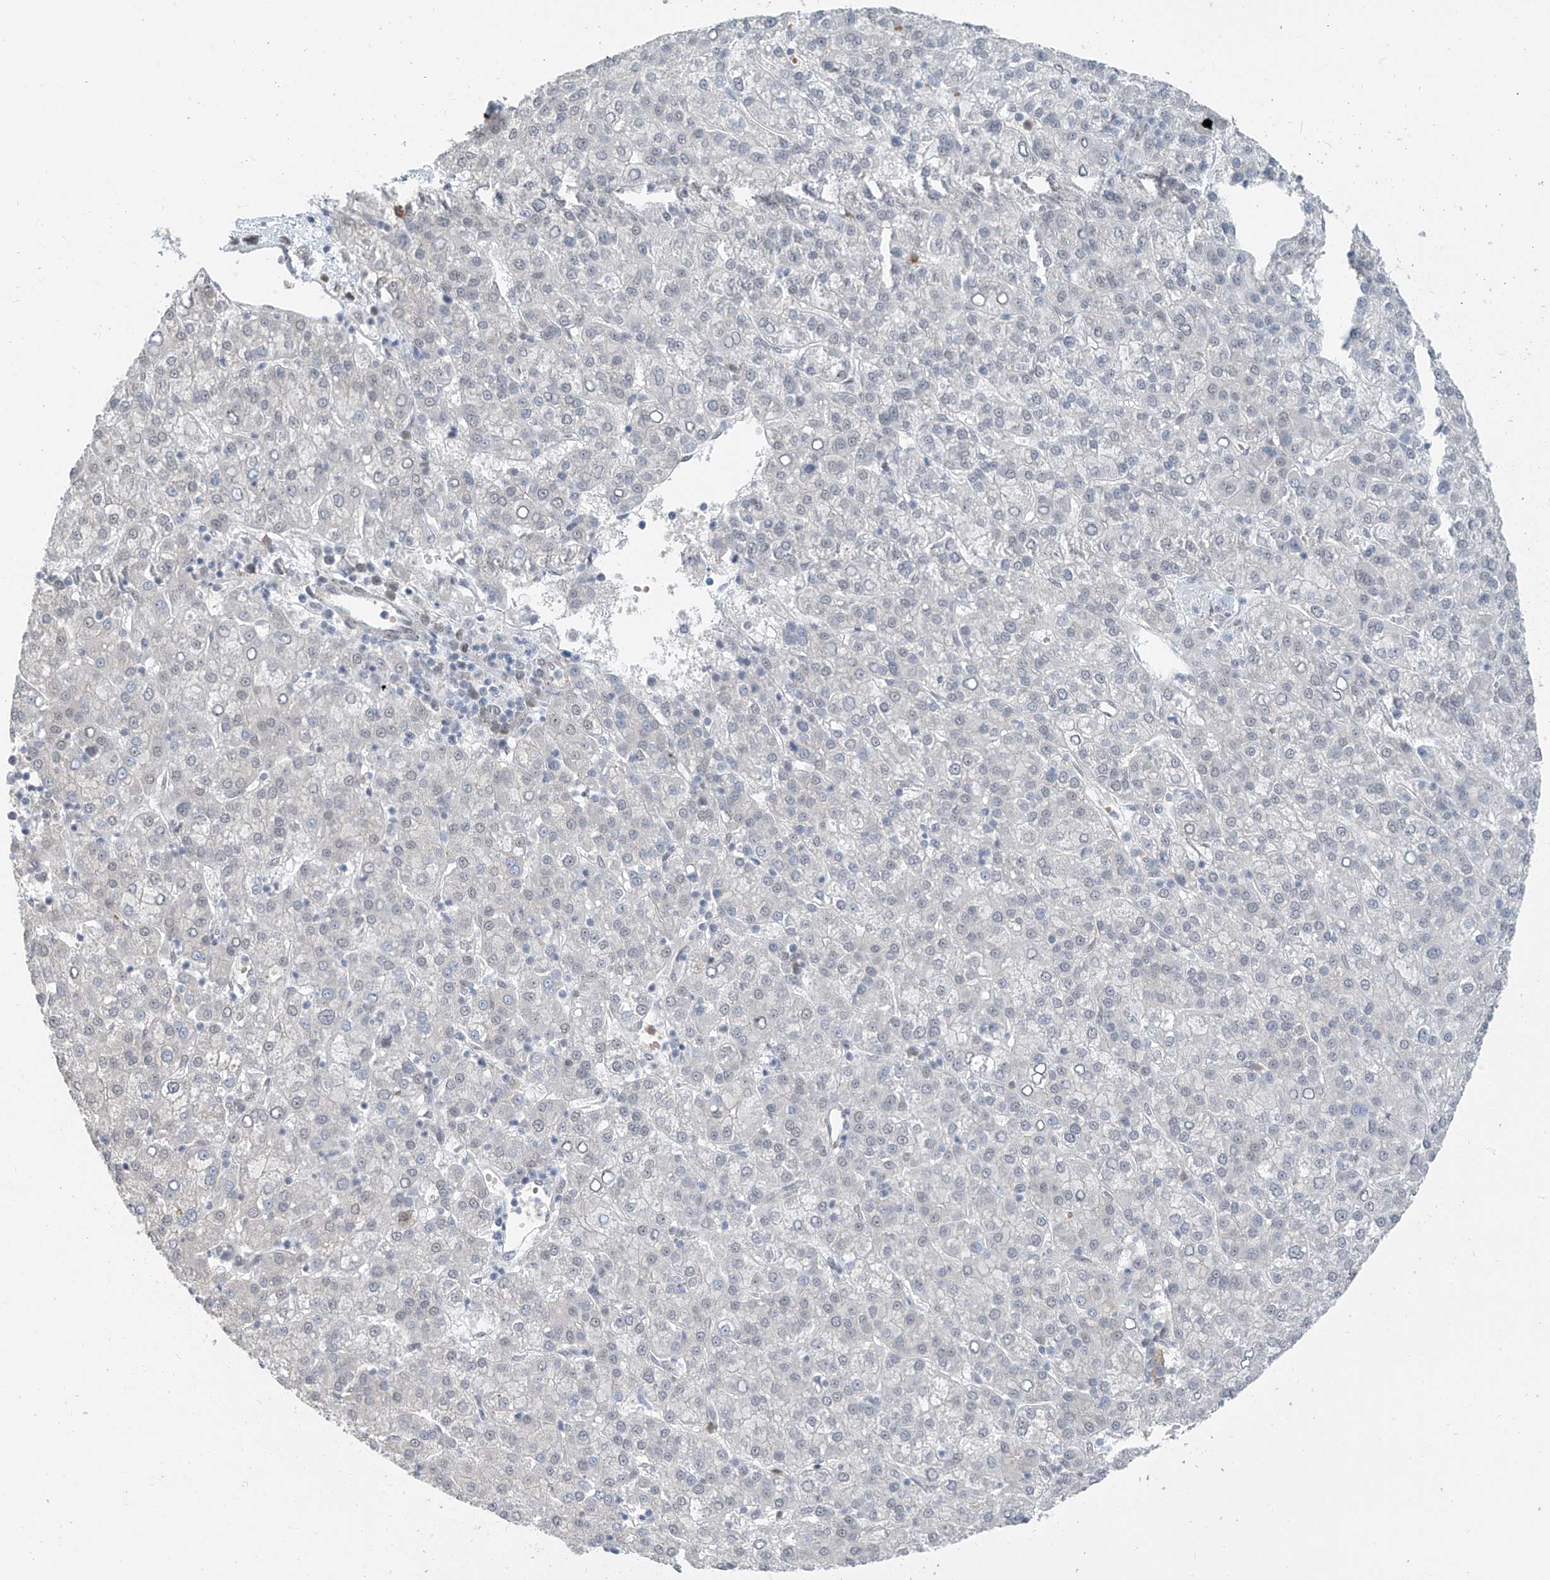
{"staining": {"intensity": "negative", "quantity": "none", "location": "none"}, "tissue": "liver cancer", "cell_type": "Tumor cells", "image_type": "cancer", "snomed": [{"axis": "morphology", "description": "Carcinoma, Hepatocellular, NOS"}, {"axis": "topography", "description": "Liver"}], "caption": "Tumor cells are negative for brown protein staining in liver cancer (hepatocellular carcinoma).", "gene": "MCM9", "patient": {"sex": "female", "age": 58}}